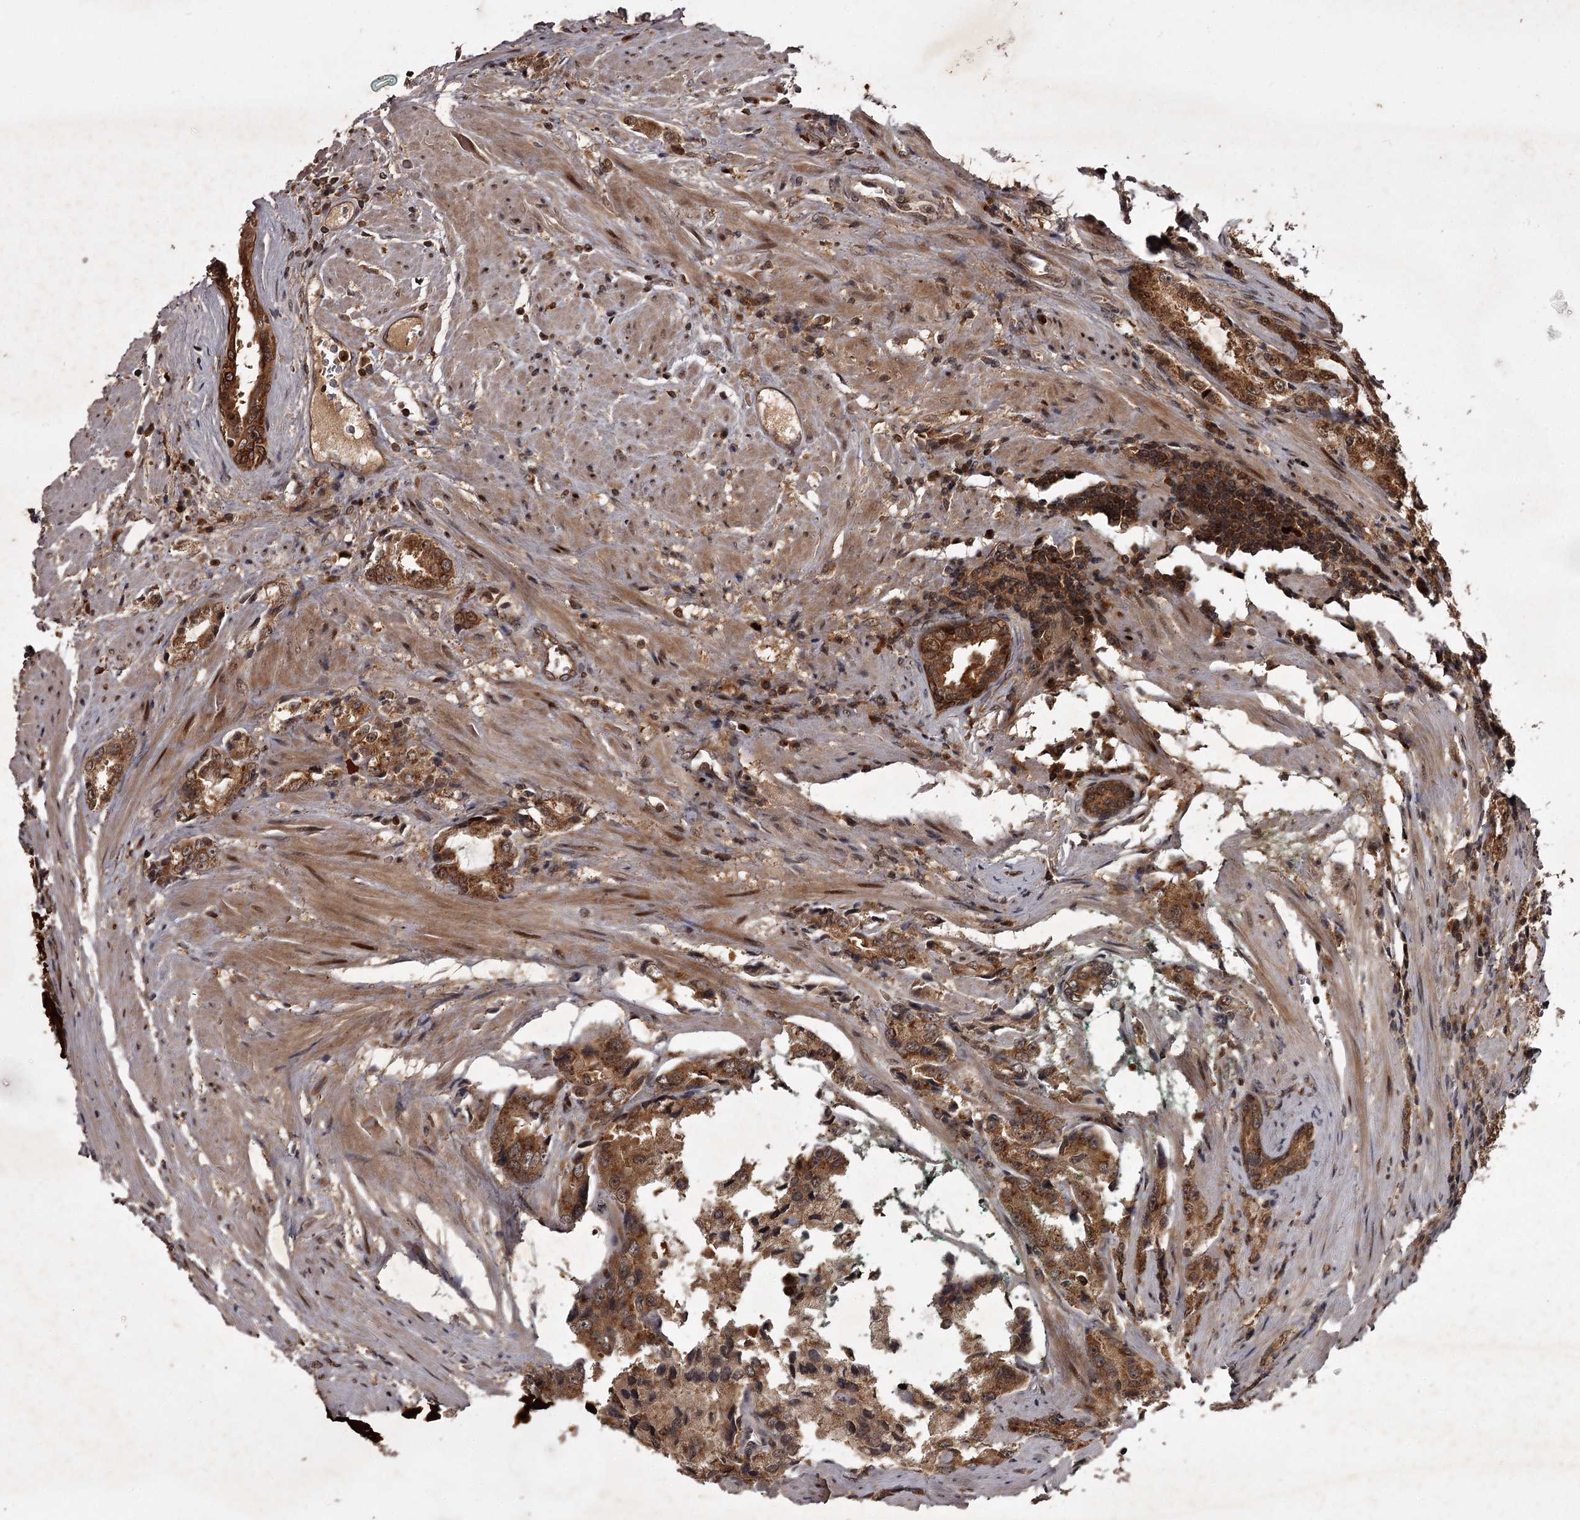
{"staining": {"intensity": "moderate", "quantity": ">75%", "location": "cytoplasmic/membranous"}, "tissue": "prostate cancer", "cell_type": "Tumor cells", "image_type": "cancer", "snomed": [{"axis": "morphology", "description": "Adenocarcinoma, High grade"}, {"axis": "topography", "description": "Prostate"}], "caption": "This histopathology image demonstrates immunohistochemistry (IHC) staining of adenocarcinoma (high-grade) (prostate), with medium moderate cytoplasmic/membranous positivity in about >75% of tumor cells.", "gene": "TBC1D23", "patient": {"sex": "male", "age": 66}}